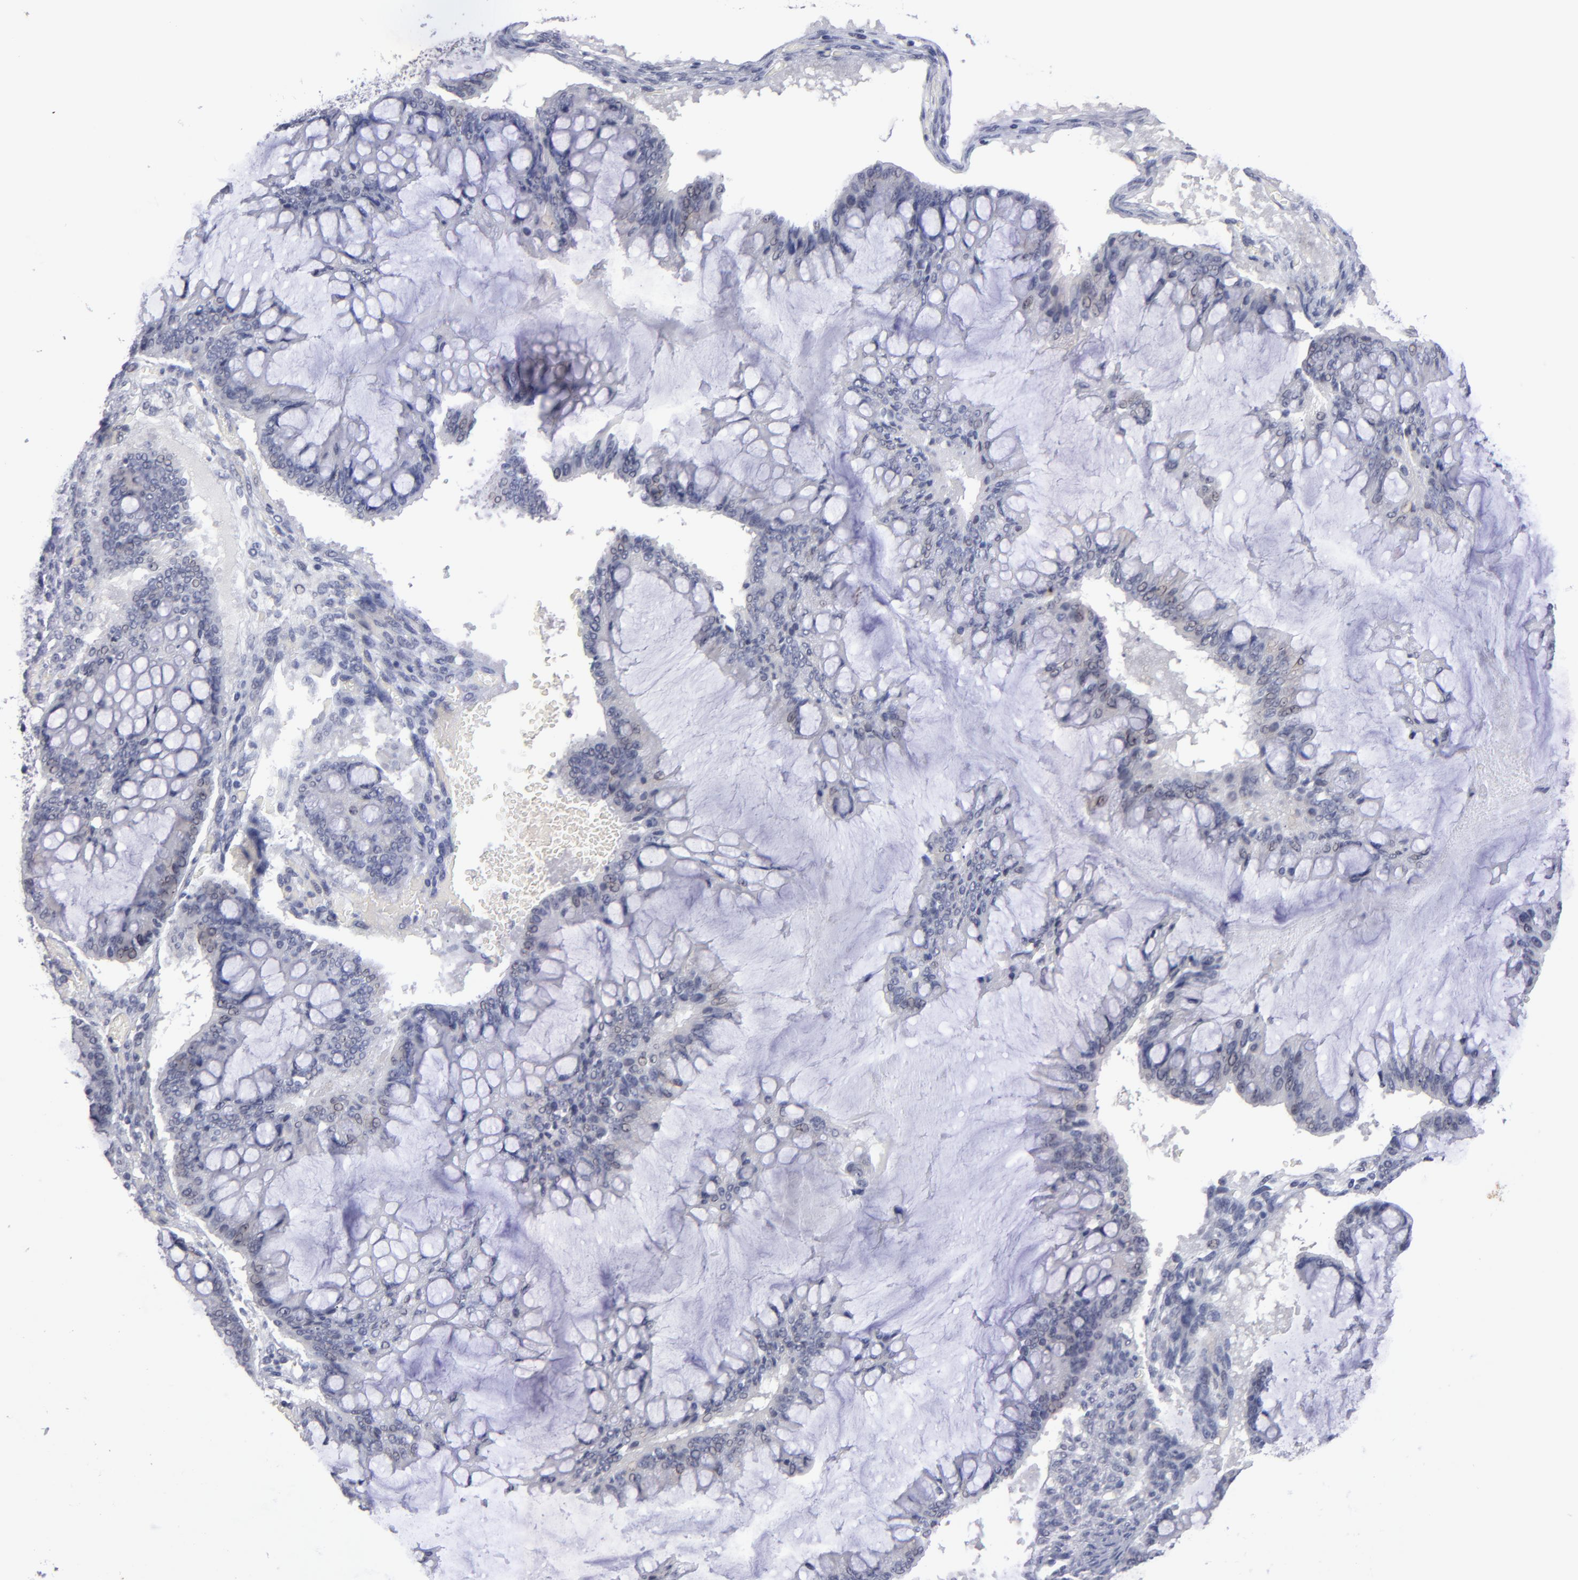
{"staining": {"intensity": "weak", "quantity": "<25%", "location": "nuclear"}, "tissue": "ovarian cancer", "cell_type": "Tumor cells", "image_type": "cancer", "snomed": [{"axis": "morphology", "description": "Cystadenocarcinoma, mucinous, NOS"}, {"axis": "topography", "description": "Ovary"}], "caption": "This image is of ovarian mucinous cystadenocarcinoma stained with immunohistochemistry (IHC) to label a protein in brown with the nuclei are counter-stained blue. There is no positivity in tumor cells. (Stains: DAB (3,3'-diaminobenzidine) IHC with hematoxylin counter stain, Microscopy: brightfield microscopy at high magnification).", "gene": "TEX11", "patient": {"sex": "female", "age": 73}}